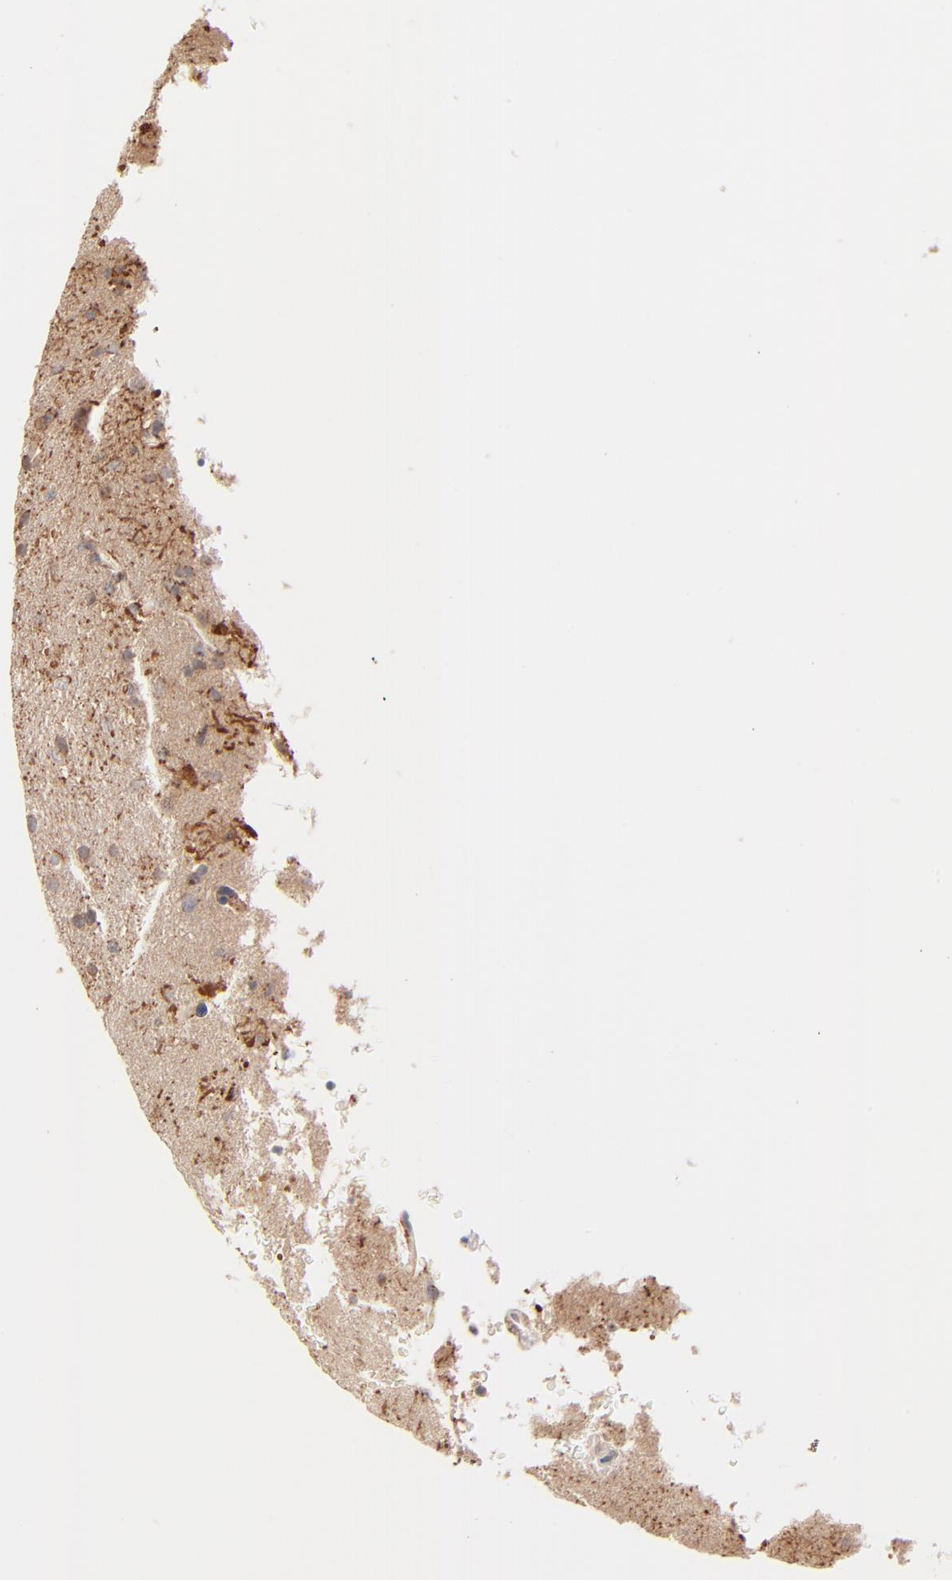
{"staining": {"intensity": "moderate", "quantity": "25%-75%", "location": "cytoplasmic/membranous"}, "tissue": "glioma", "cell_type": "Tumor cells", "image_type": "cancer", "snomed": [{"axis": "morphology", "description": "Glioma, malignant, High grade"}, {"axis": "topography", "description": "Brain"}], "caption": "Tumor cells display moderate cytoplasmic/membranous staining in about 25%-75% of cells in high-grade glioma (malignant).", "gene": "CSPG4", "patient": {"sex": "male", "age": 33}}